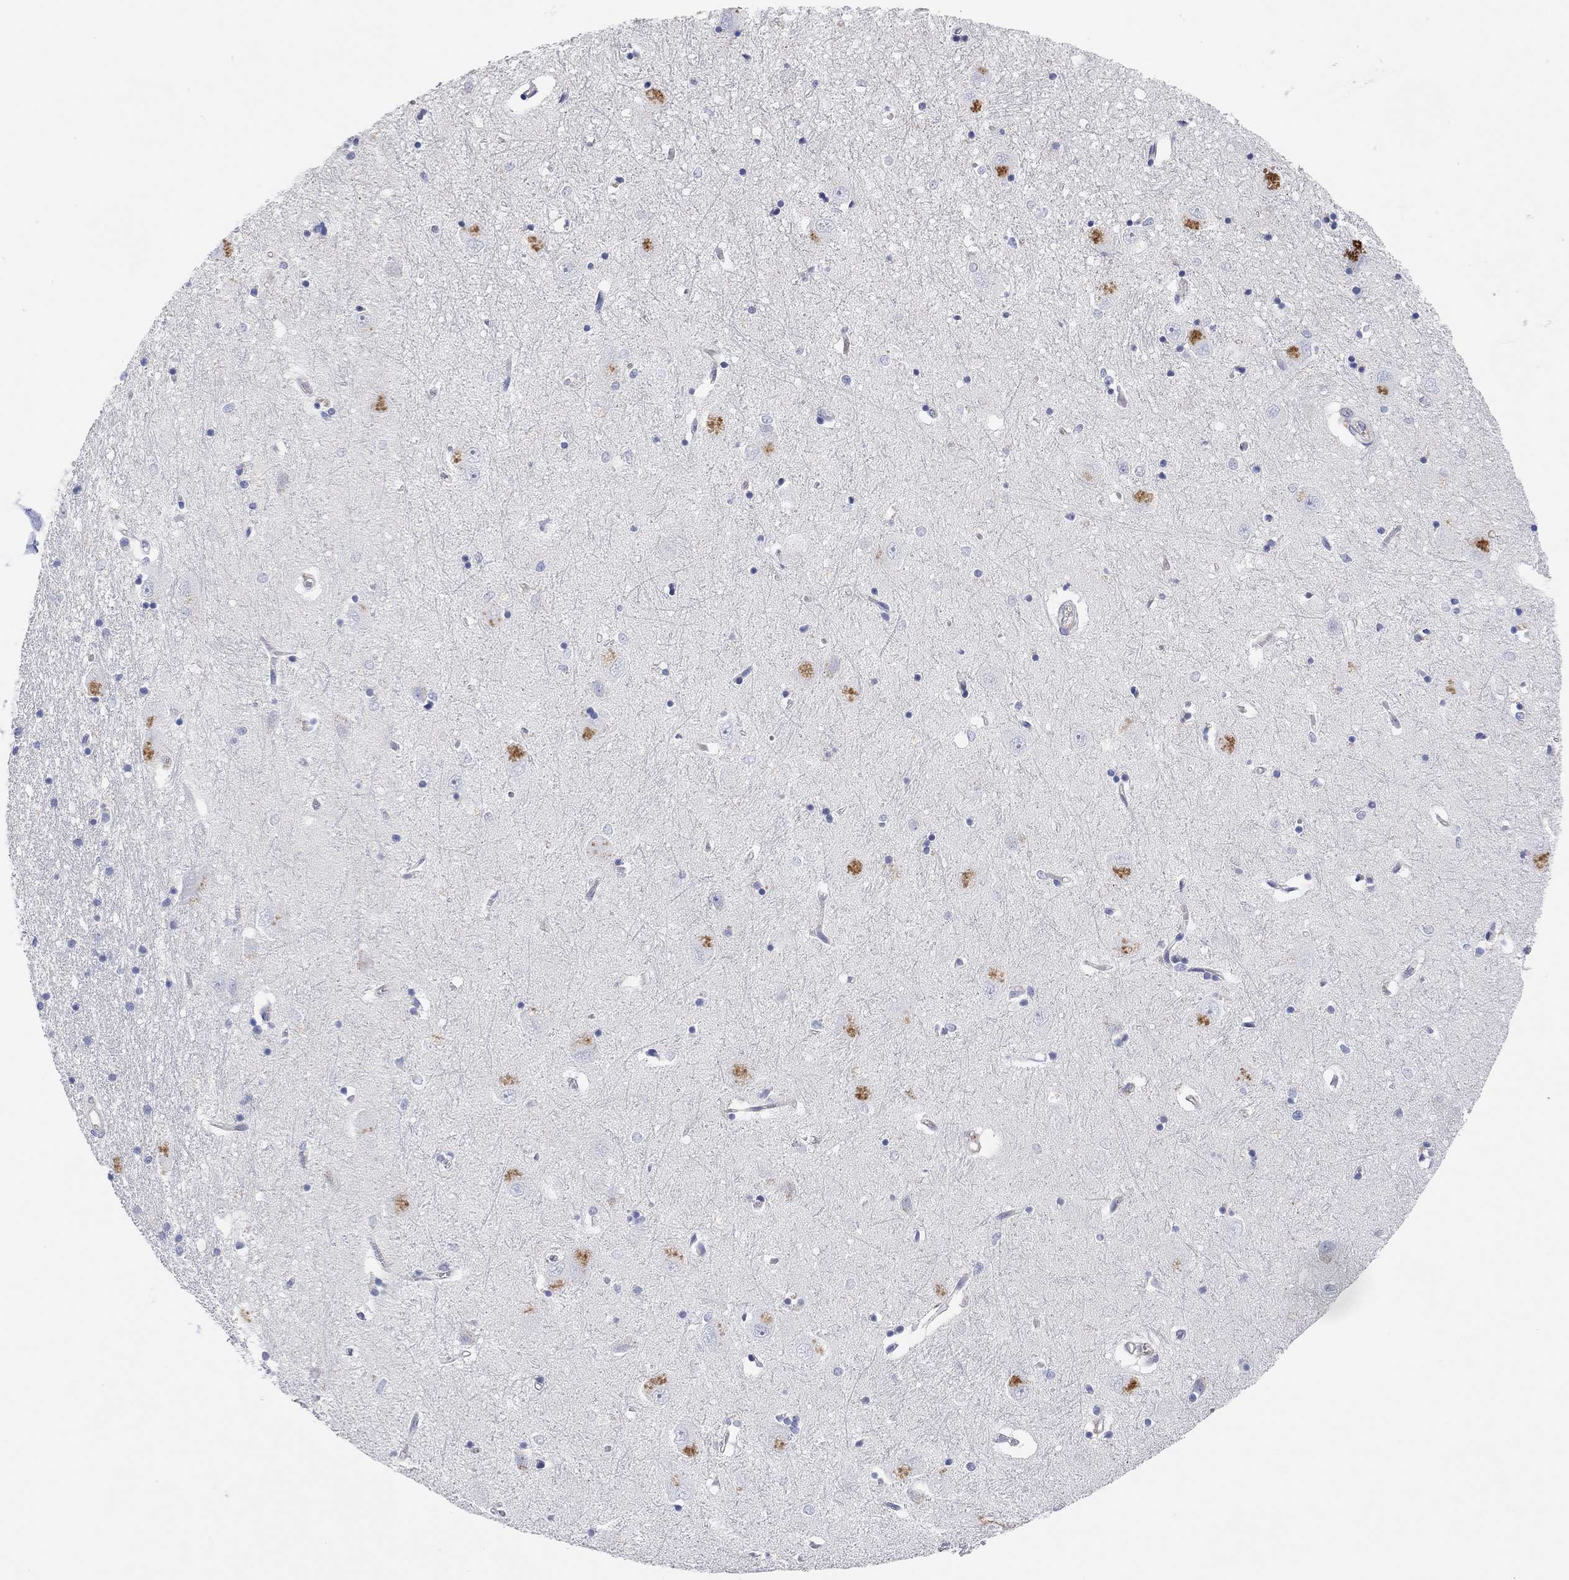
{"staining": {"intensity": "negative", "quantity": "none", "location": "none"}, "tissue": "caudate", "cell_type": "Glial cells", "image_type": "normal", "snomed": [{"axis": "morphology", "description": "Normal tissue, NOS"}, {"axis": "topography", "description": "Lateral ventricle wall"}], "caption": "Protein analysis of normal caudate shows no significant expression in glial cells.", "gene": "RGS1", "patient": {"sex": "male", "age": 54}}